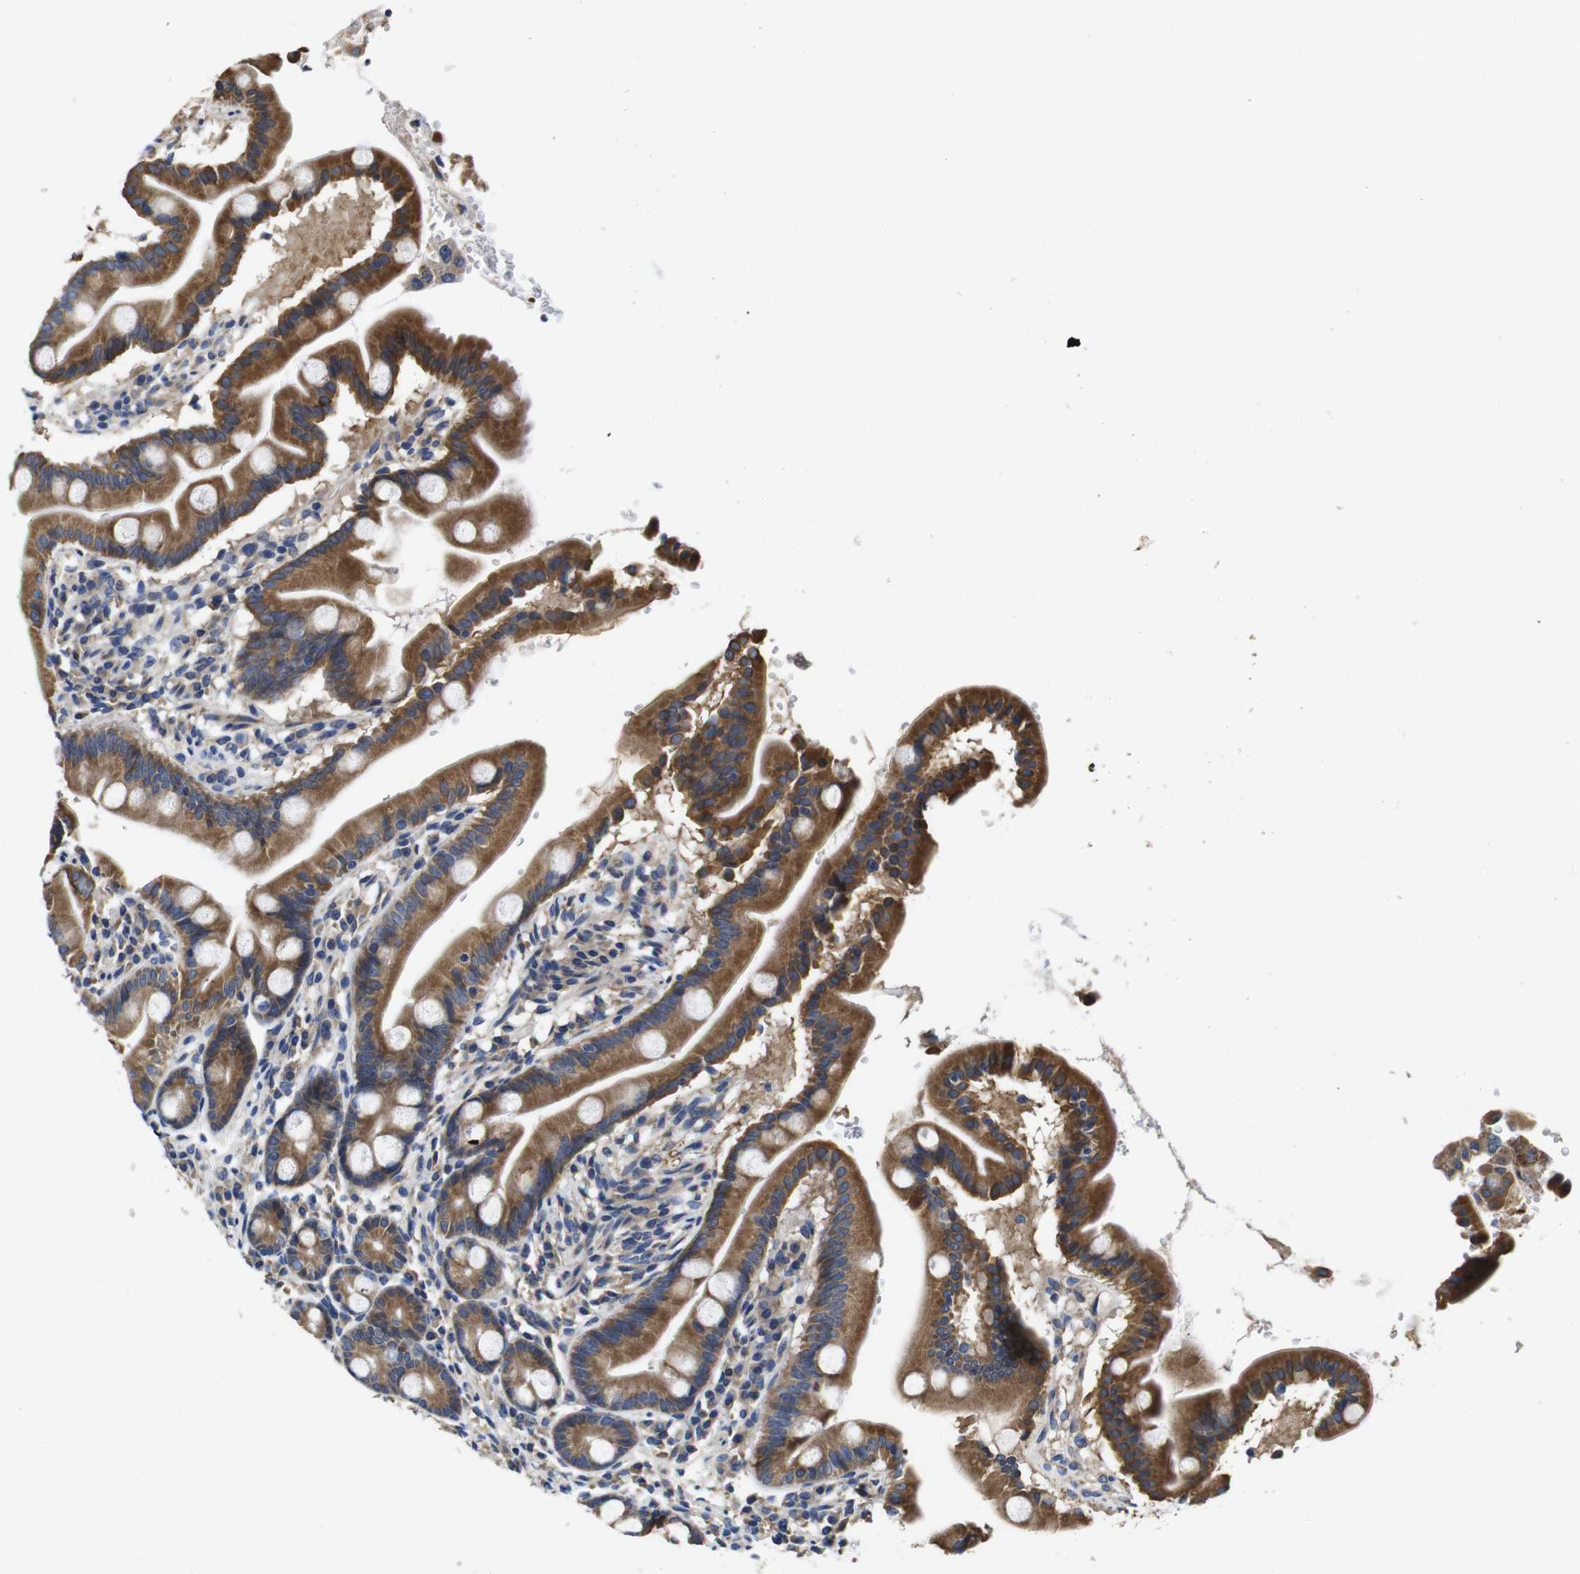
{"staining": {"intensity": "moderate", "quantity": ">75%", "location": "cytoplasmic/membranous"}, "tissue": "duodenum", "cell_type": "Glandular cells", "image_type": "normal", "snomed": [{"axis": "morphology", "description": "Normal tissue, NOS"}, {"axis": "topography", "description": "Duodenum"}], "caption": "Moderate cytoplasmic/membranous expression is seen in about >75% of glandular cells in unremarkable duodenum.", "gene": "MARCHF7", "patient": {"sex": "male", "age": 50}}